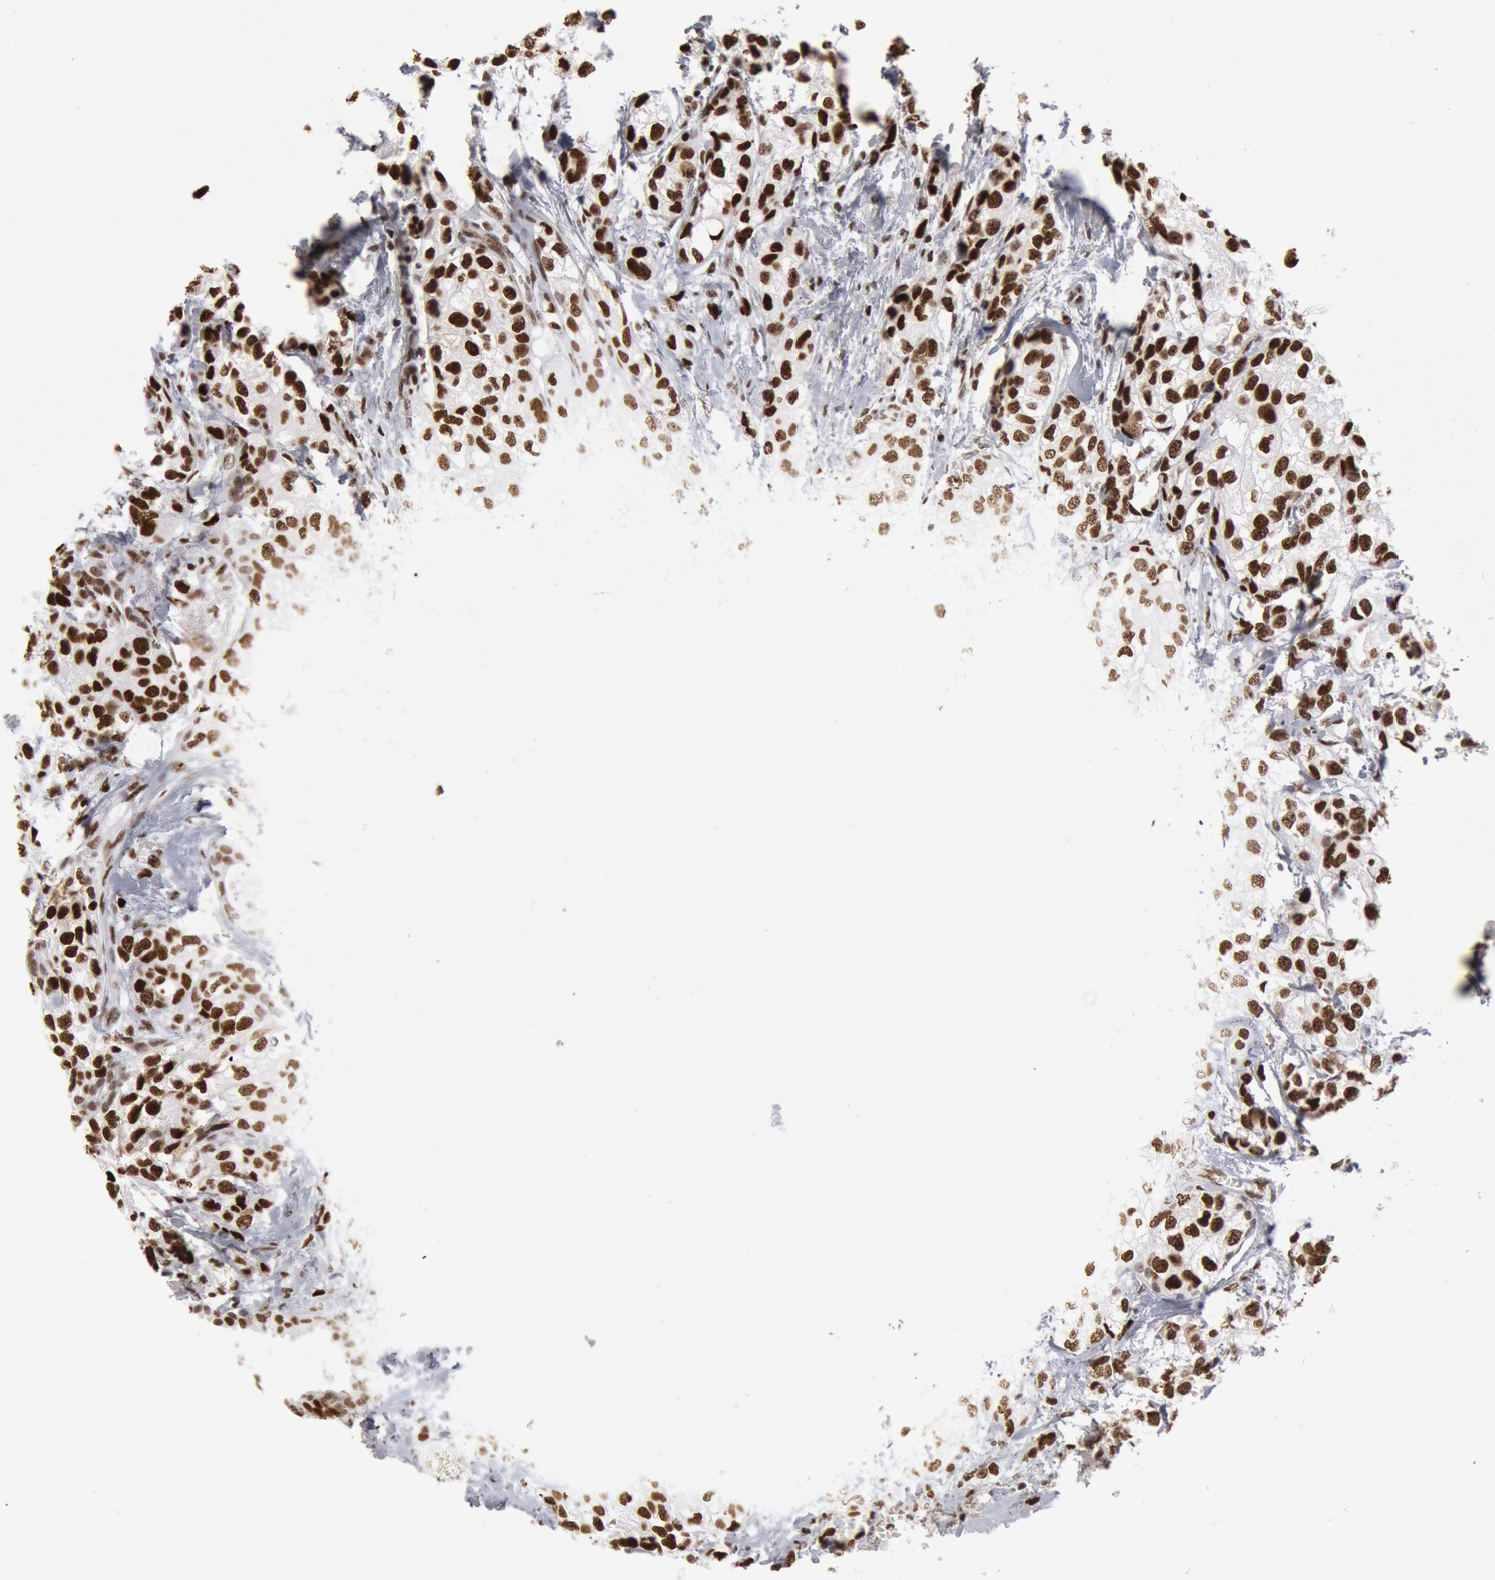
{"staining": {"intensity": "strong", "quantity": ">75%", "location": "nuclear"}, "tissue": "breast cancer", "cell_type": "Tumor cells", "image_type": "cancer", "snomed": [{"axis": "morphology", "description": "Duct carcinoma"}, {"axis": "topography", "description": "Breast"}], "caption": "Tumor cells display high levels of strong nuclear staining in approximately >75% of cells in human breast cancer.", "gene": "SUB1", "patient": {"sex": "female", "age": 68}}